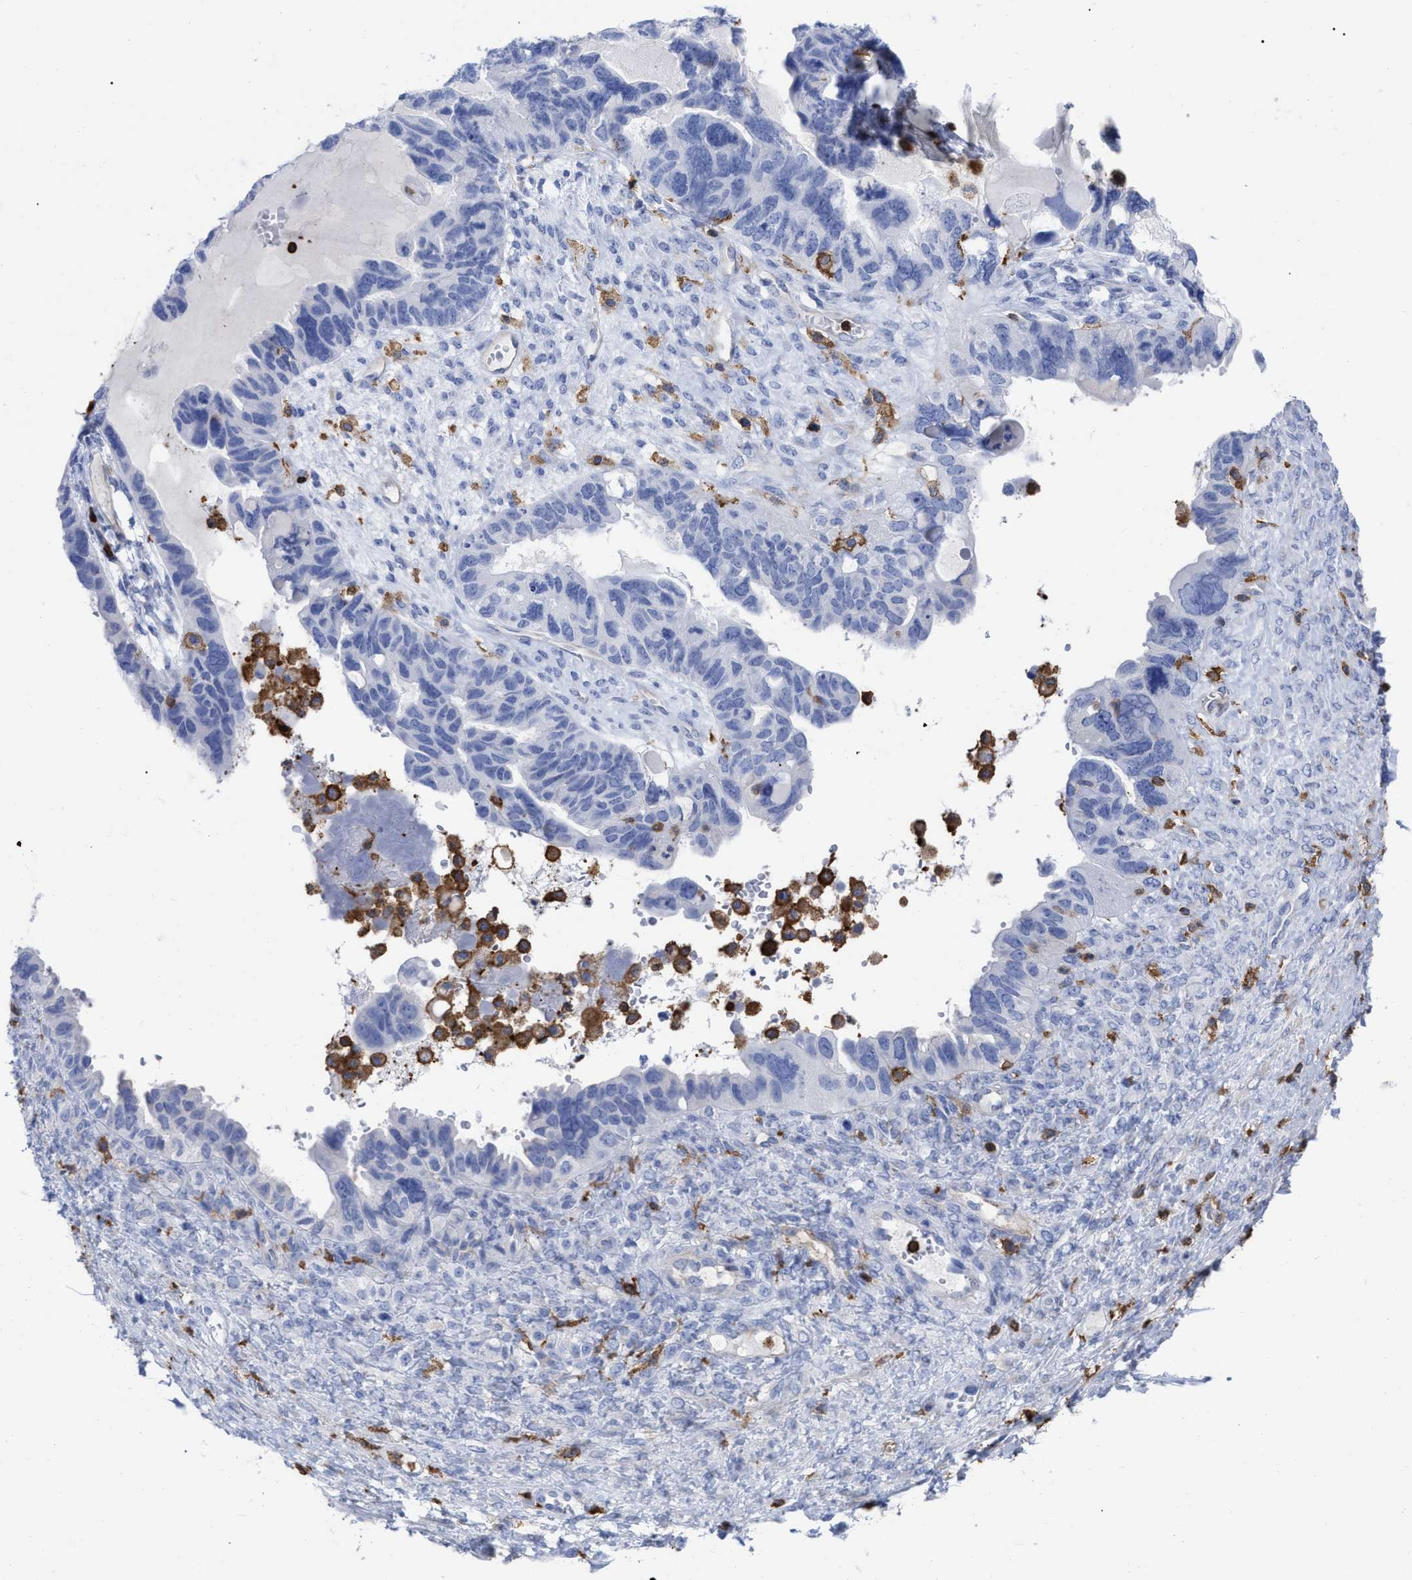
{"staining": {"intensity": "negative", "quantity": "none", "location": "none"}, "tissue": "ovarian cancer", "cell_type": "Tumor cells", "image_type": "cancer", "snomed": [{"axis": "morphology", "description": "Cystadenocarcinoma, serous, NOS"}, {"axis": "topography", "description": "Ovary"}], "caption": "This histopathology image is of ovarian cancer stained with immunohistochemistry (IHC) to label a protein in brown with the nuclei are counter-stained blue. There is no expression in tumor cells. (Brightfield microscopy of DAB (3,3'-diaminobenzidine) immunohistochemistry (IHC) at high magnification).", "gene": "HCLS1", "patient": {"sex": "female", "age": 79}}